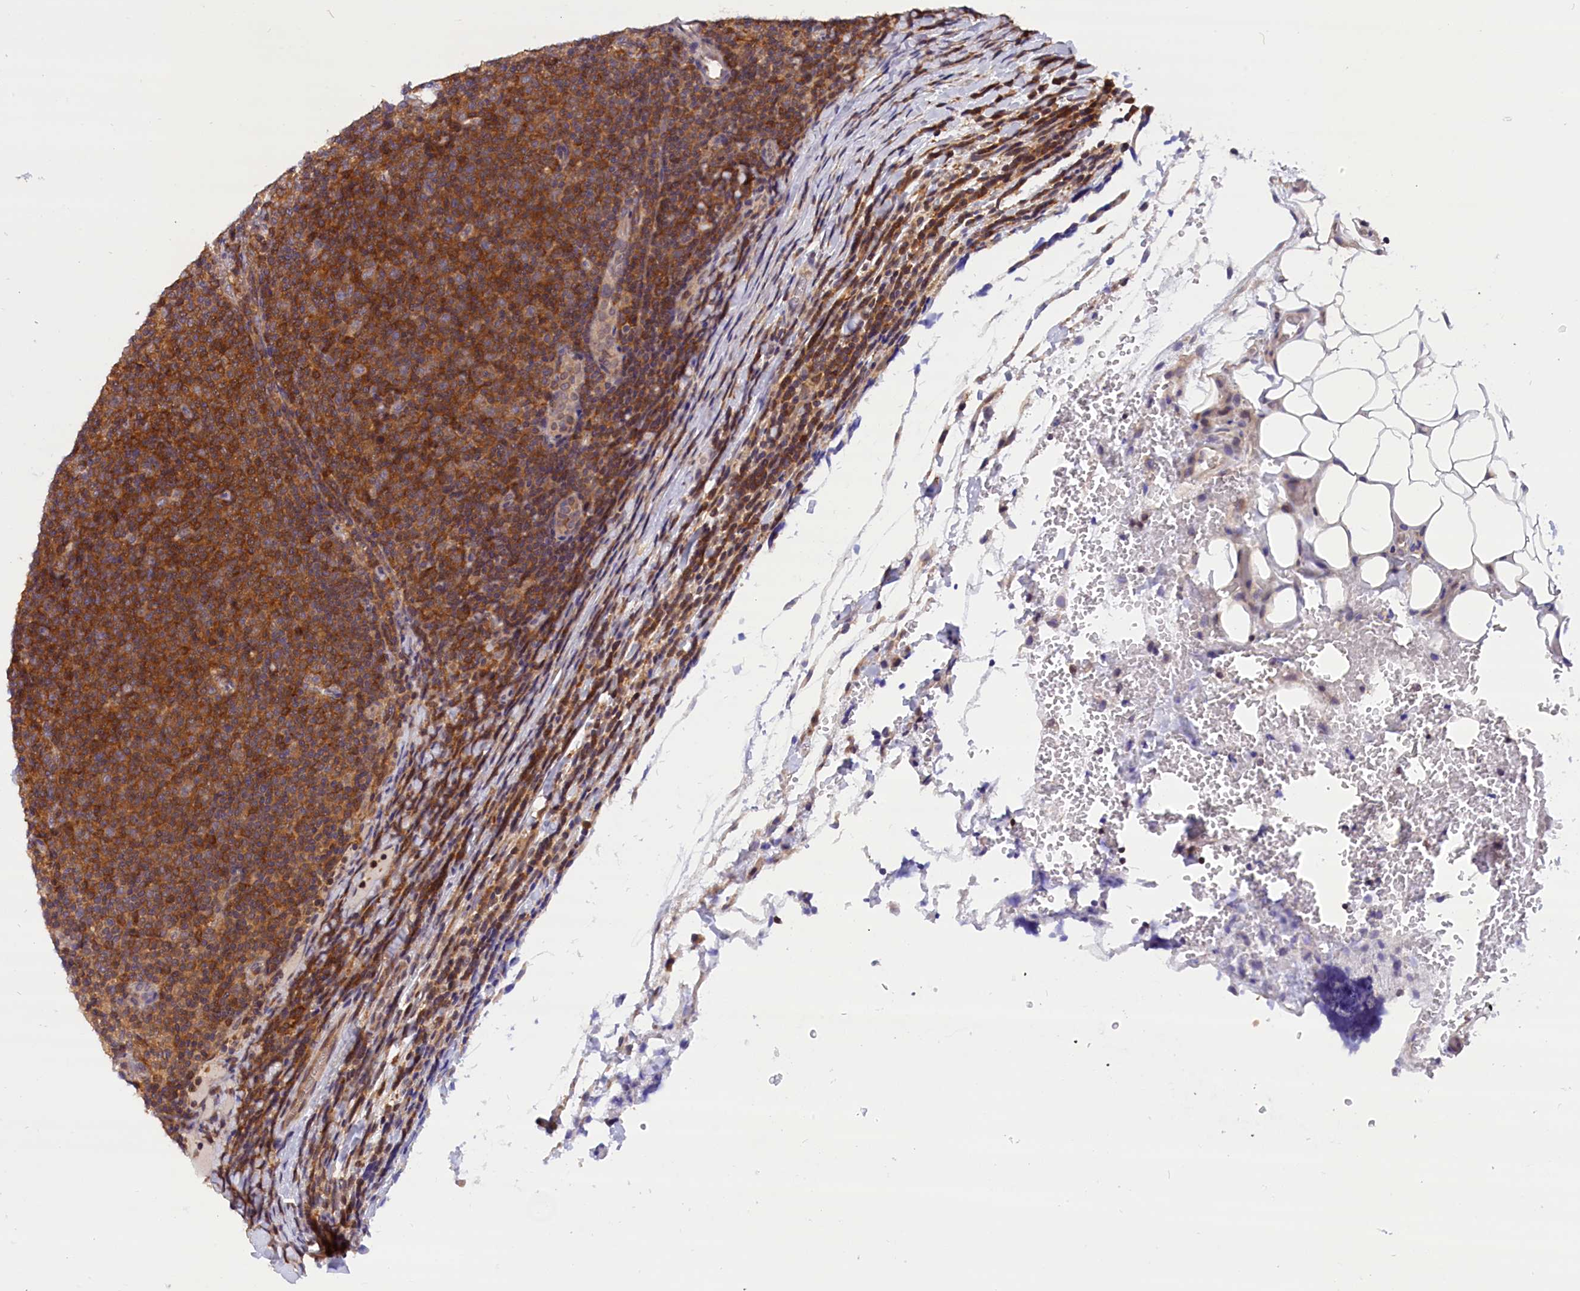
{"staining": {"intensity": "weak", "quantity": ">75%", "location": "cytoplasmic/membranous"}, "tissue": "lymphoma", "cell_type": "Tumor cells", "image_type": "cancer", "snomed": [{"axis": "morphology", "description": "Malignant lymphoma, non-Hodgkin's type, Low grade"}, {"axis": "topography", "description": "Lymph node"}], "caption": "An immunohistochemistry (IHC) micrograph of neoplastic tissue is shown. Protein staining in brown highlights weak cytoplasmic/membranous positivity in lymphoma within tumor cells.", "gene": "TBCB", "patient": {"sex": "male", "age": 66}}